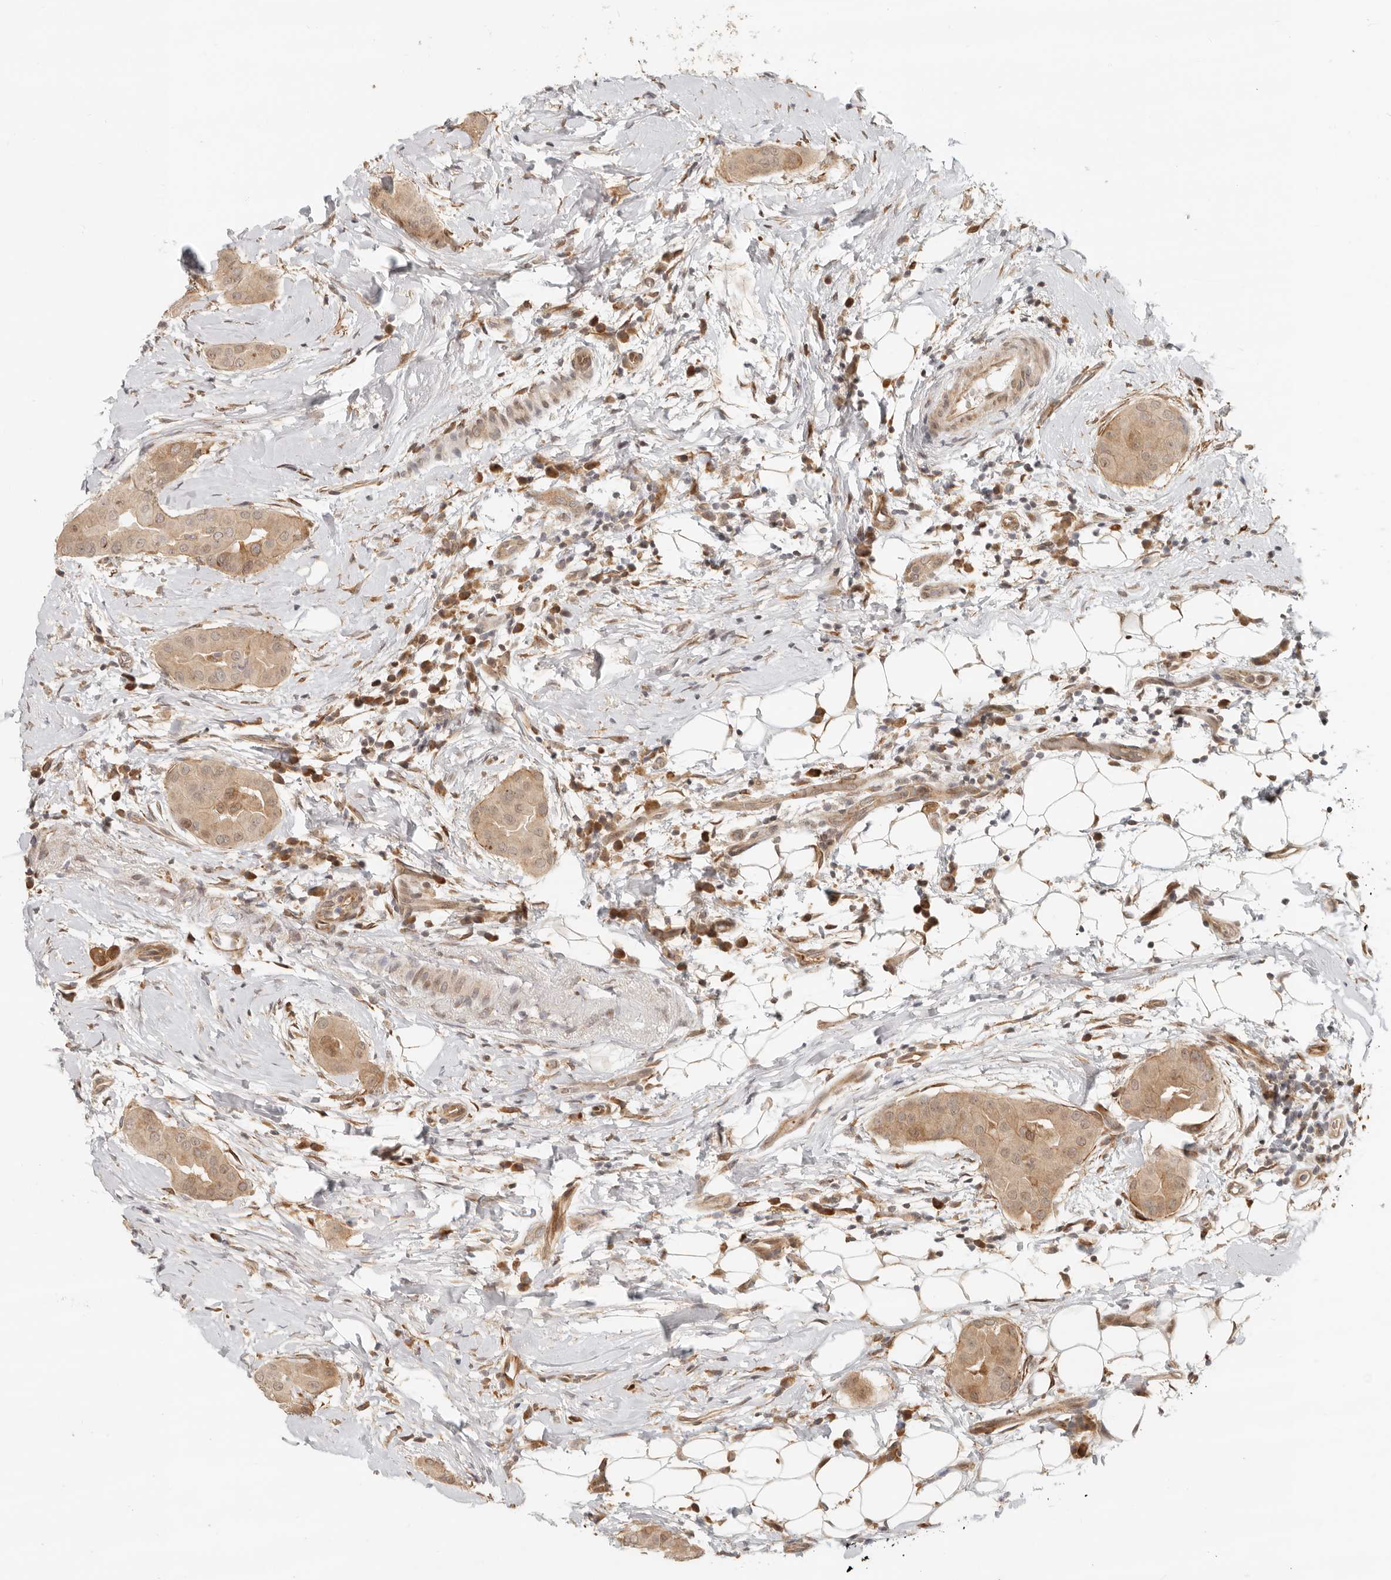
{"staining": {"intensity": "moderate", "quantity": ">75%", "location": "cytoplasmic/membranous,nuclear"}, "tissue": "thyroid cancer", "cell_type": "Tumor cells", "image_type": "cancer", "snomed": [{"axis": "morphology", "description": "Papillary adenocarcinoma, NOS"}, {"axis": "topography", "description": "Thyroid gland"}], "caption": "IHC micrograph of neoplastic tissue: human thyroid cancer (papillary adenocarcinoma) stained using IHC exhibits medium levels of moderate protein expression localized specifically in the cytoplasmic/membranous and nuclear of tumor cells, appearing as a cytoplasmic/membranous and nuclear brown color.", "gene": "TUFT1", "patient": {"sex": "male", "age": 33}}